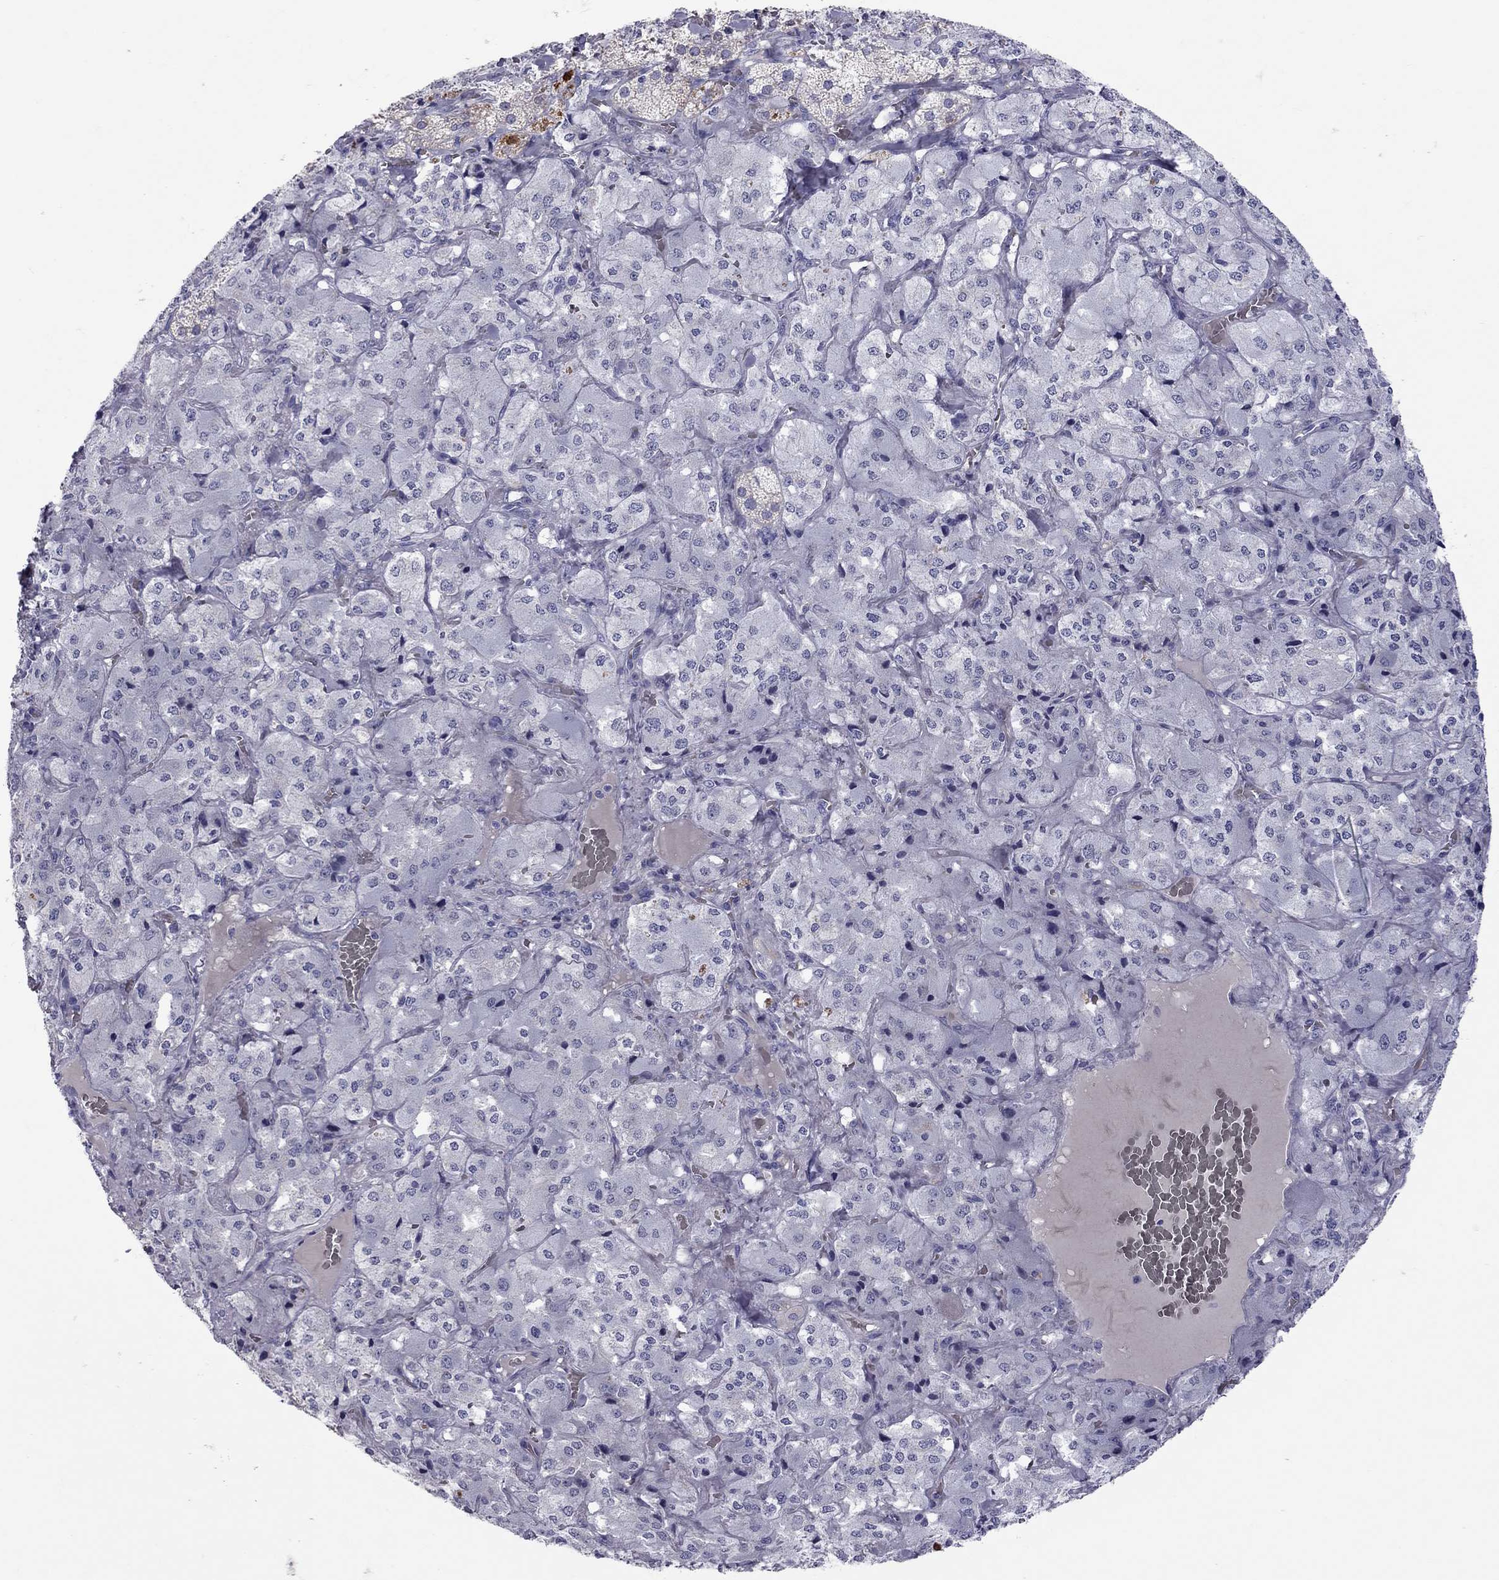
{"staining": {"intensity": "negative", "quantity": "none", "location": "none"}, "tissue": "adrenal gland", "cell_type": "Glandular cells", "image_type": "normal", "snomed": [{"axis": "morphology", "description": "Normal tissue, NOS"}, {"axis": "topography", "description": "Adrenal gland"}], "caption": "Immunohistochemistry (IHC) of benign adrenal gland exhibits no staining in glandular cells.", "gene": "MUC16", "patient": {"sex": "male", "age": 57}}